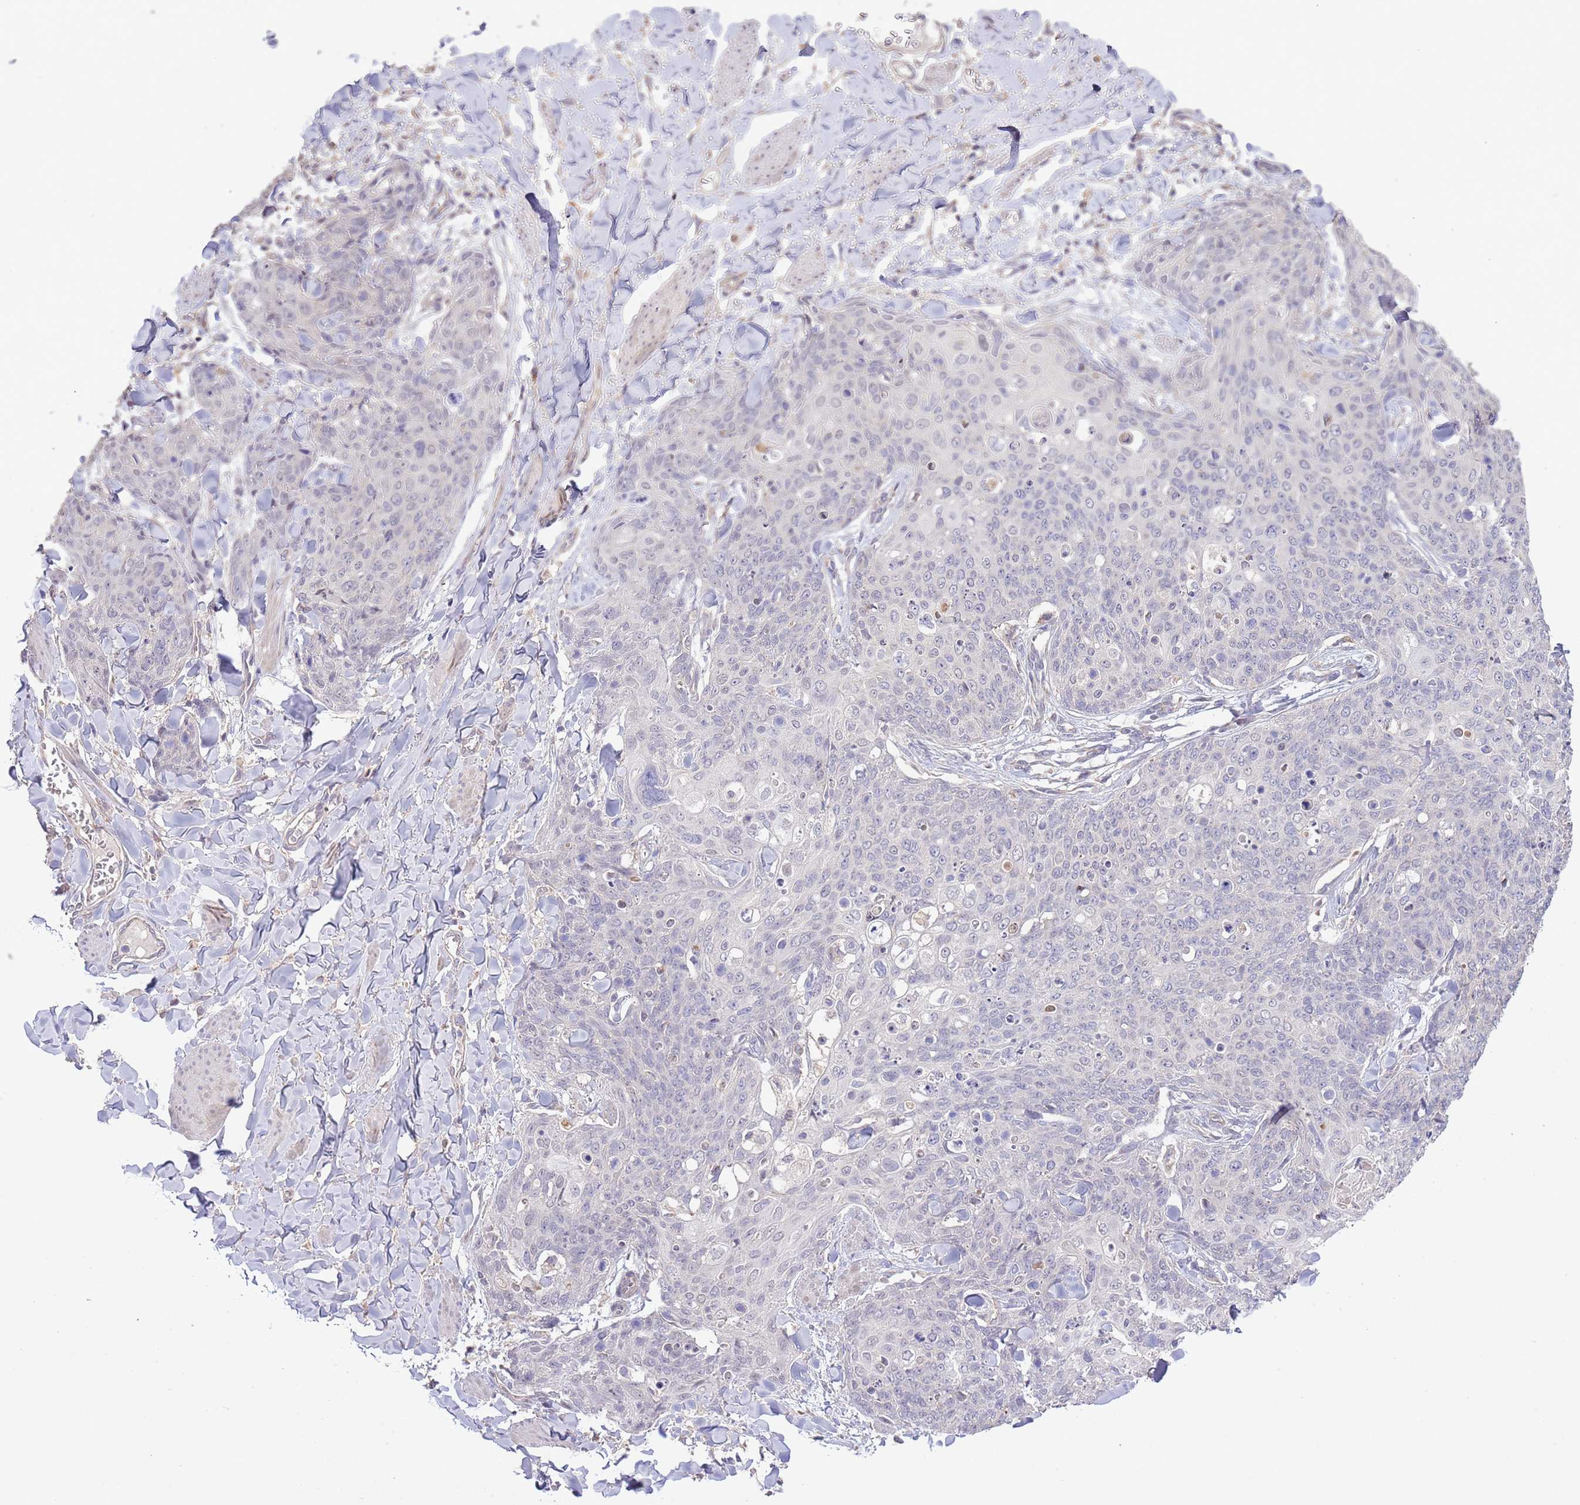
{"staining": {"intensity": "negative", "quantity": "none", "location": "none"}, "tissue": "skin cancer", "cell_type": "Tumor cells", "image_type": "cancer", "snomed": [{"axis": "morphology", "description": "Squamous cell carcinoma, NOS"}, {"axis": "topography", "description": "Skin"}, {"axis": "topography", "description": "Vulva"}], "caption": "Histopathology image shows no protein positivity in tumor cells of skin cancer (squamous cell carcinoma) tissue.", "gene": "IVD", "patient": {"sex": "female", "age": 85}}